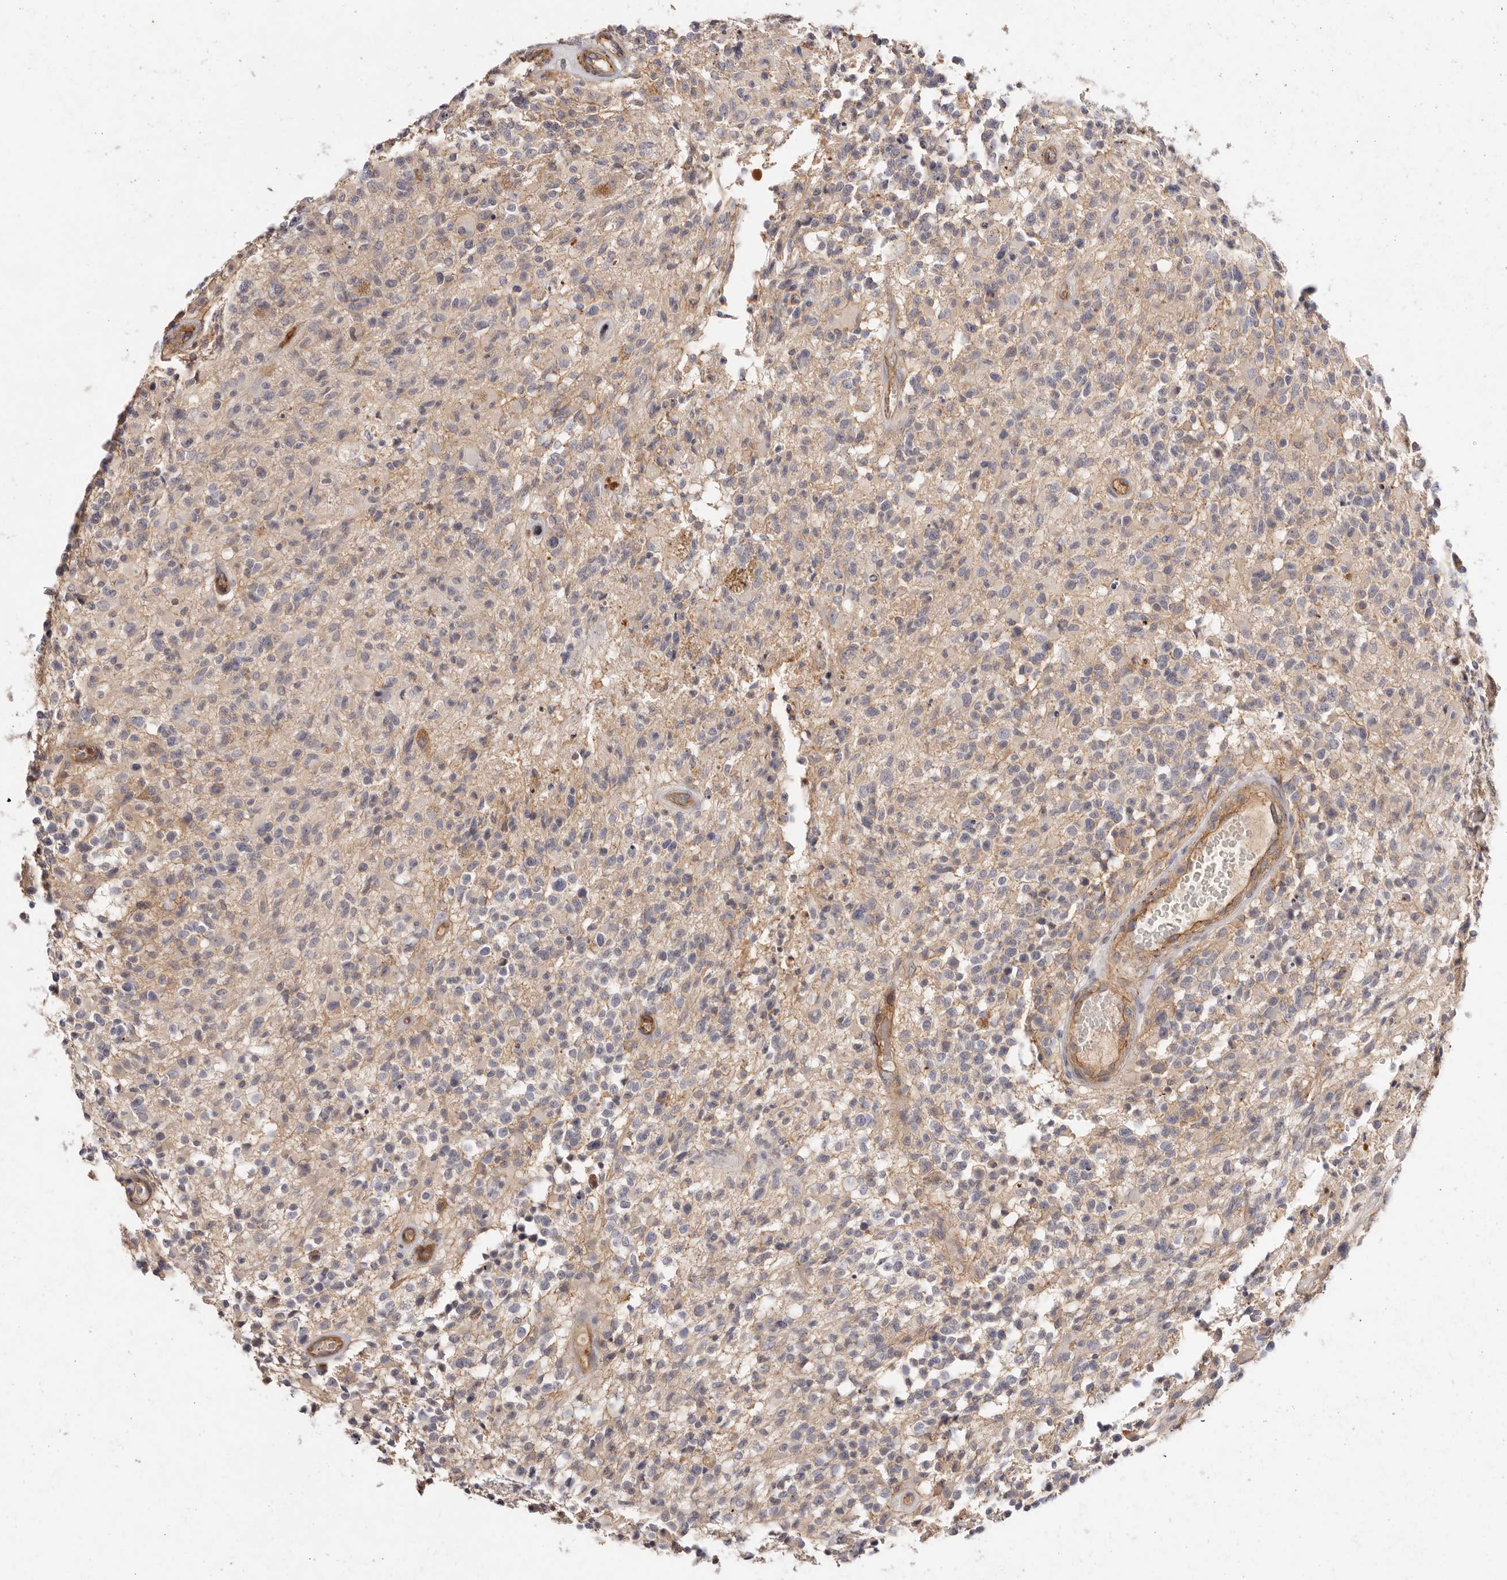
{"staining": {"intensity": "negative", "quantity": "none", "location": "none"}, "tissue": "glioma", "cell_type": "Tumor cells", "image_type": "cancer", "snomed": [{"axis": "morphology", "description": "Glioma, malignant, High grade"}, {"axis": "morphology", "description": "Glioblastoma, NOS"}, {"axis": "topography", "description": "Brain"}], "caption": "High magnification brightfield microscopy of glioblastoma stained with DAB (3,3'-diaminobenzidine) (brown) and counterstained with hematoxylin (blue): tumor cells show no significant staining. (DAB (3,3'-diaminobenzidine) immunohistochemistry with hematoxylin counter stain).", "gene": "SLC35B2", "patient": {"sex": "male", "age": 60}}